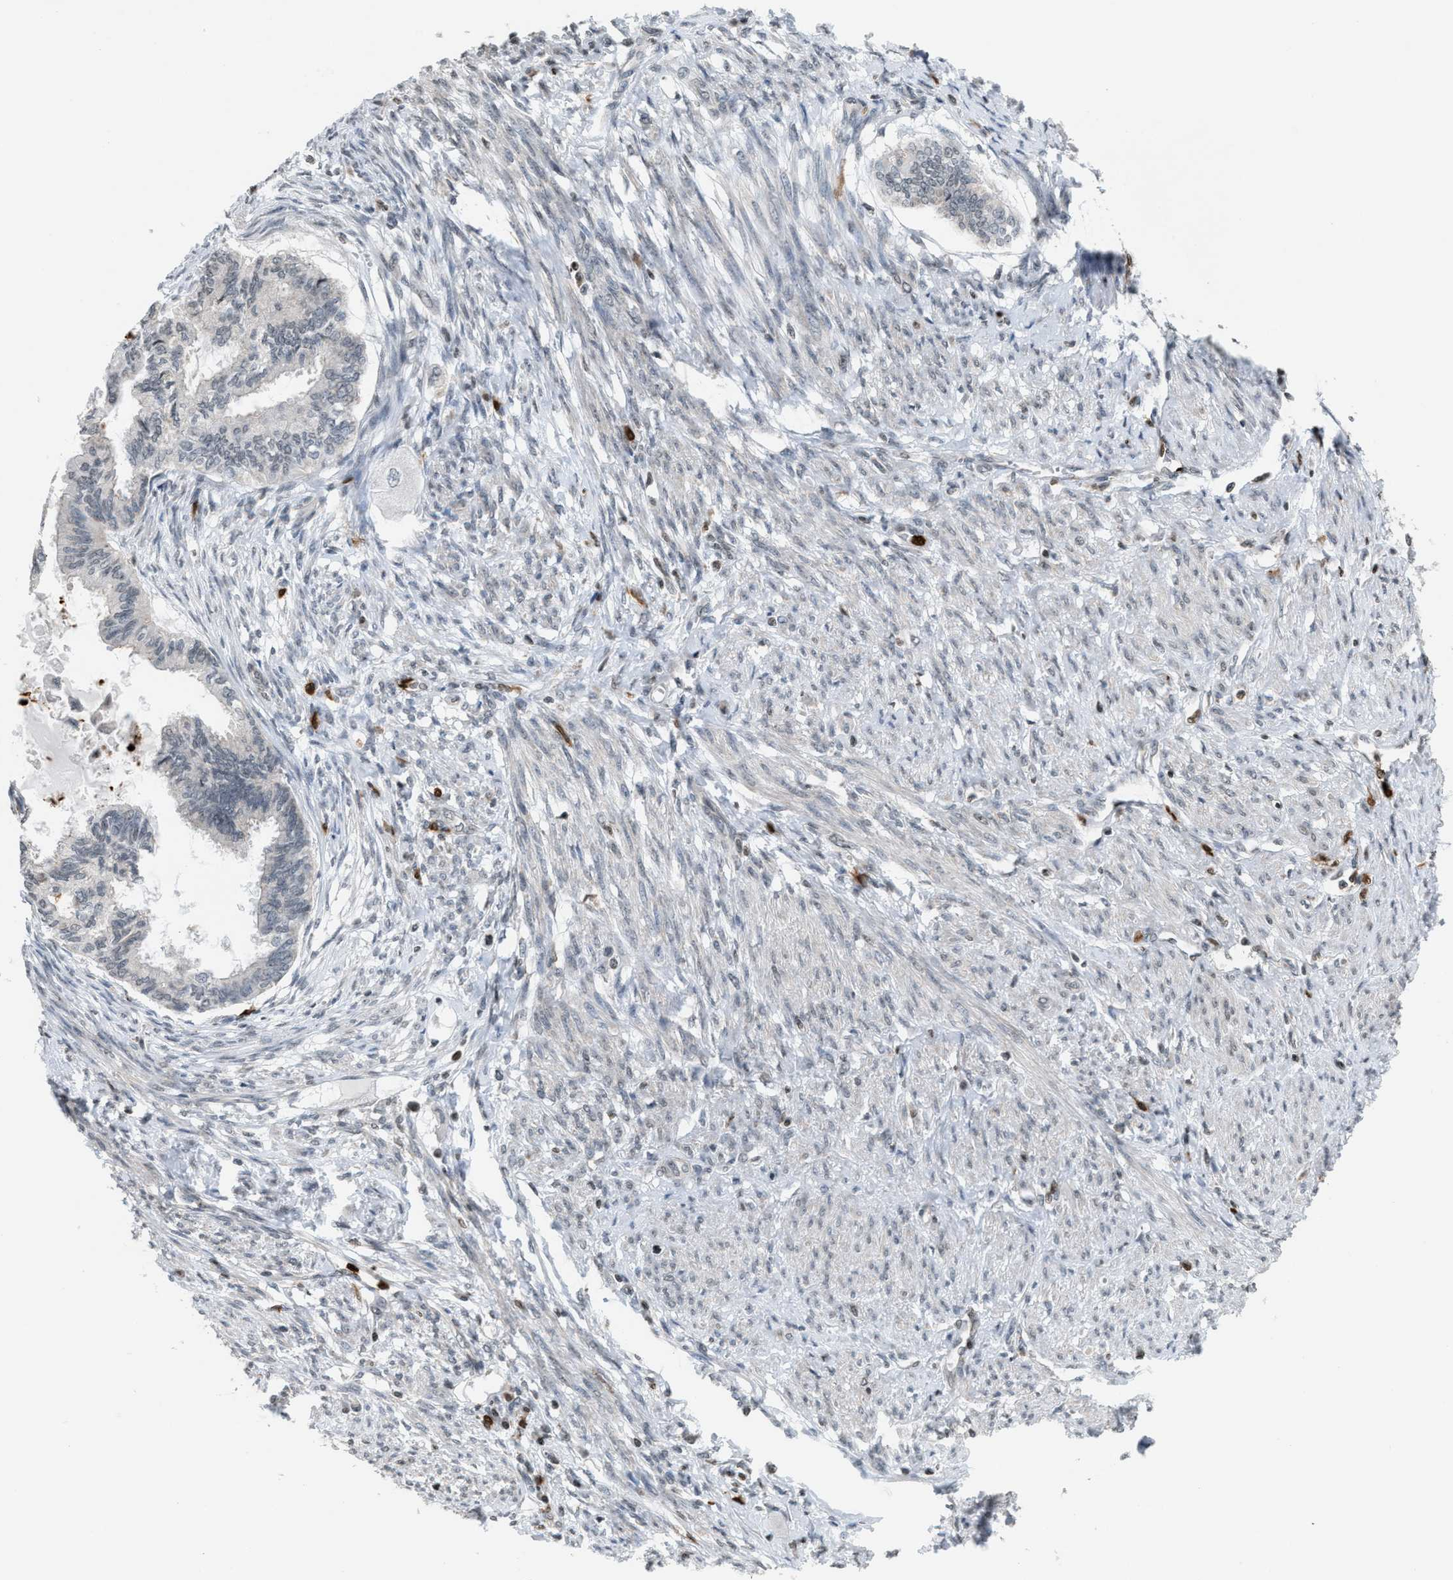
{"staining": {"intensity": "negative", "quantity": "none", "location": "none"}, "tissue": "cervical cancer", "cell_type": "Tumor cells", "image_type": "cancer", "snomed": [{"axis": "morphology", "description": "Normal tissue, NOS"}, {"axis": "morphology", "description": "Adenocarcinoma, NOS"}, {"axis": "topography", "description": "Cervix"}, {"axis": "topography", "description": "Endometrium"}], "caption": "Immunohistochemistry of adenocarcinoma (cervical) demonstrates no positivity in tumor cells. (DAB (3,3'-diaminobenzidine) immunohistochemistry visualized using brightfield microscopy, high magnification).", "gene": "PRUNE2", "patient": {"sex": "female", "age": 86}}